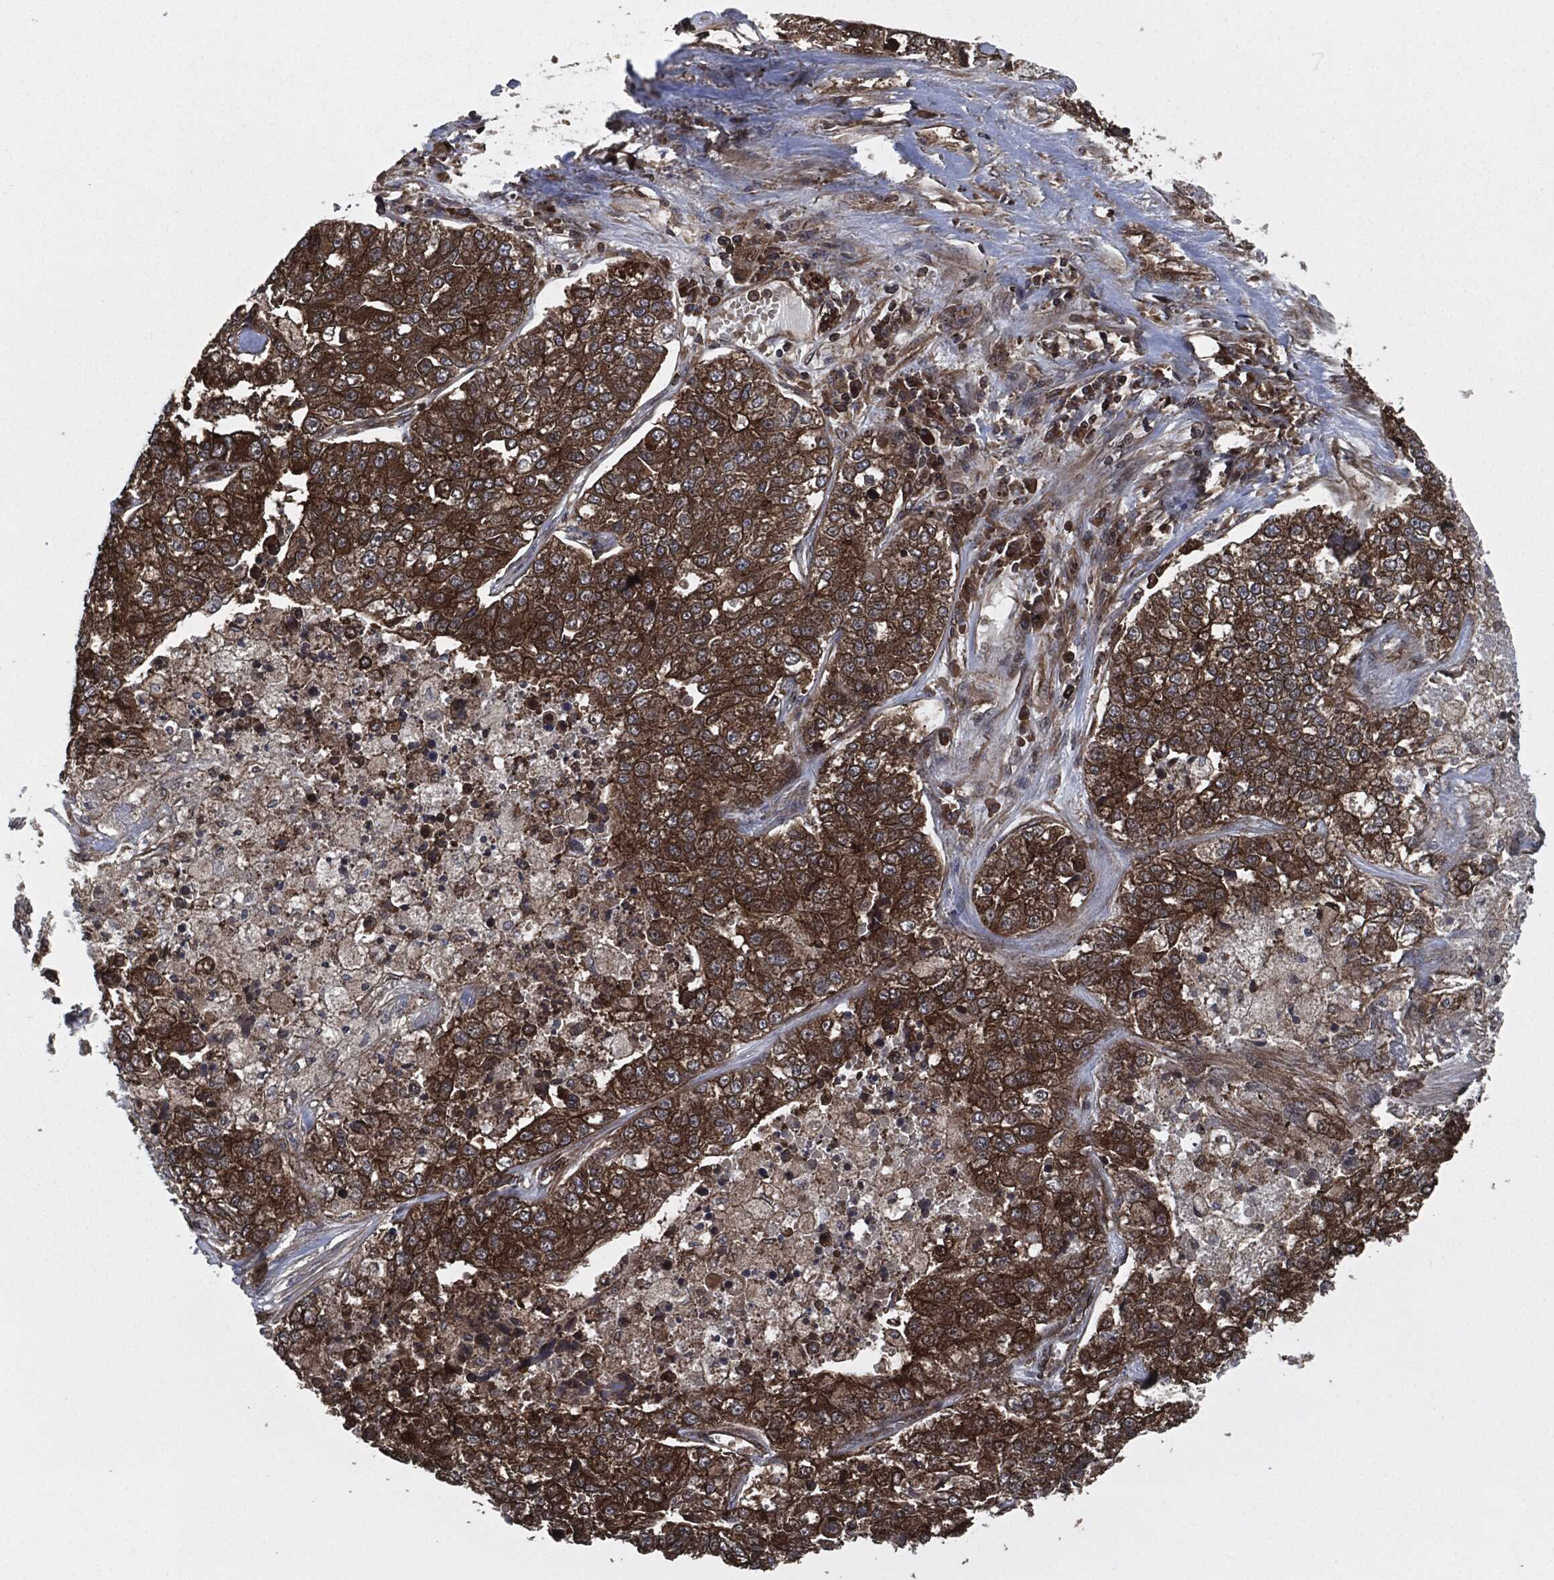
{"staining": {"intensity": "strong", "quantity": ">75%", "location": "cytoplasmic/membranous"}, "tissue": "lung cancer", "cell_type": "Tumor cells", "image_type": "cancer", "snomed": [{"axis": "morphology", "description": "Adenocarcinoma, NOS"}, {"axis": "topography", "description": "Lung"}], "caption": "Protein staining of lung cancer (adenocarcinoma) tissue shows strong cytoplasmic/membranous staining in approximately >75% of tumor cells. (Stains: DAB in brown, nuclei in blue, Microscopy: brightfield microscopy at high magnification).", "gene": "RAP1GDS1", "patient": {"sex": "male", "age": 49}}